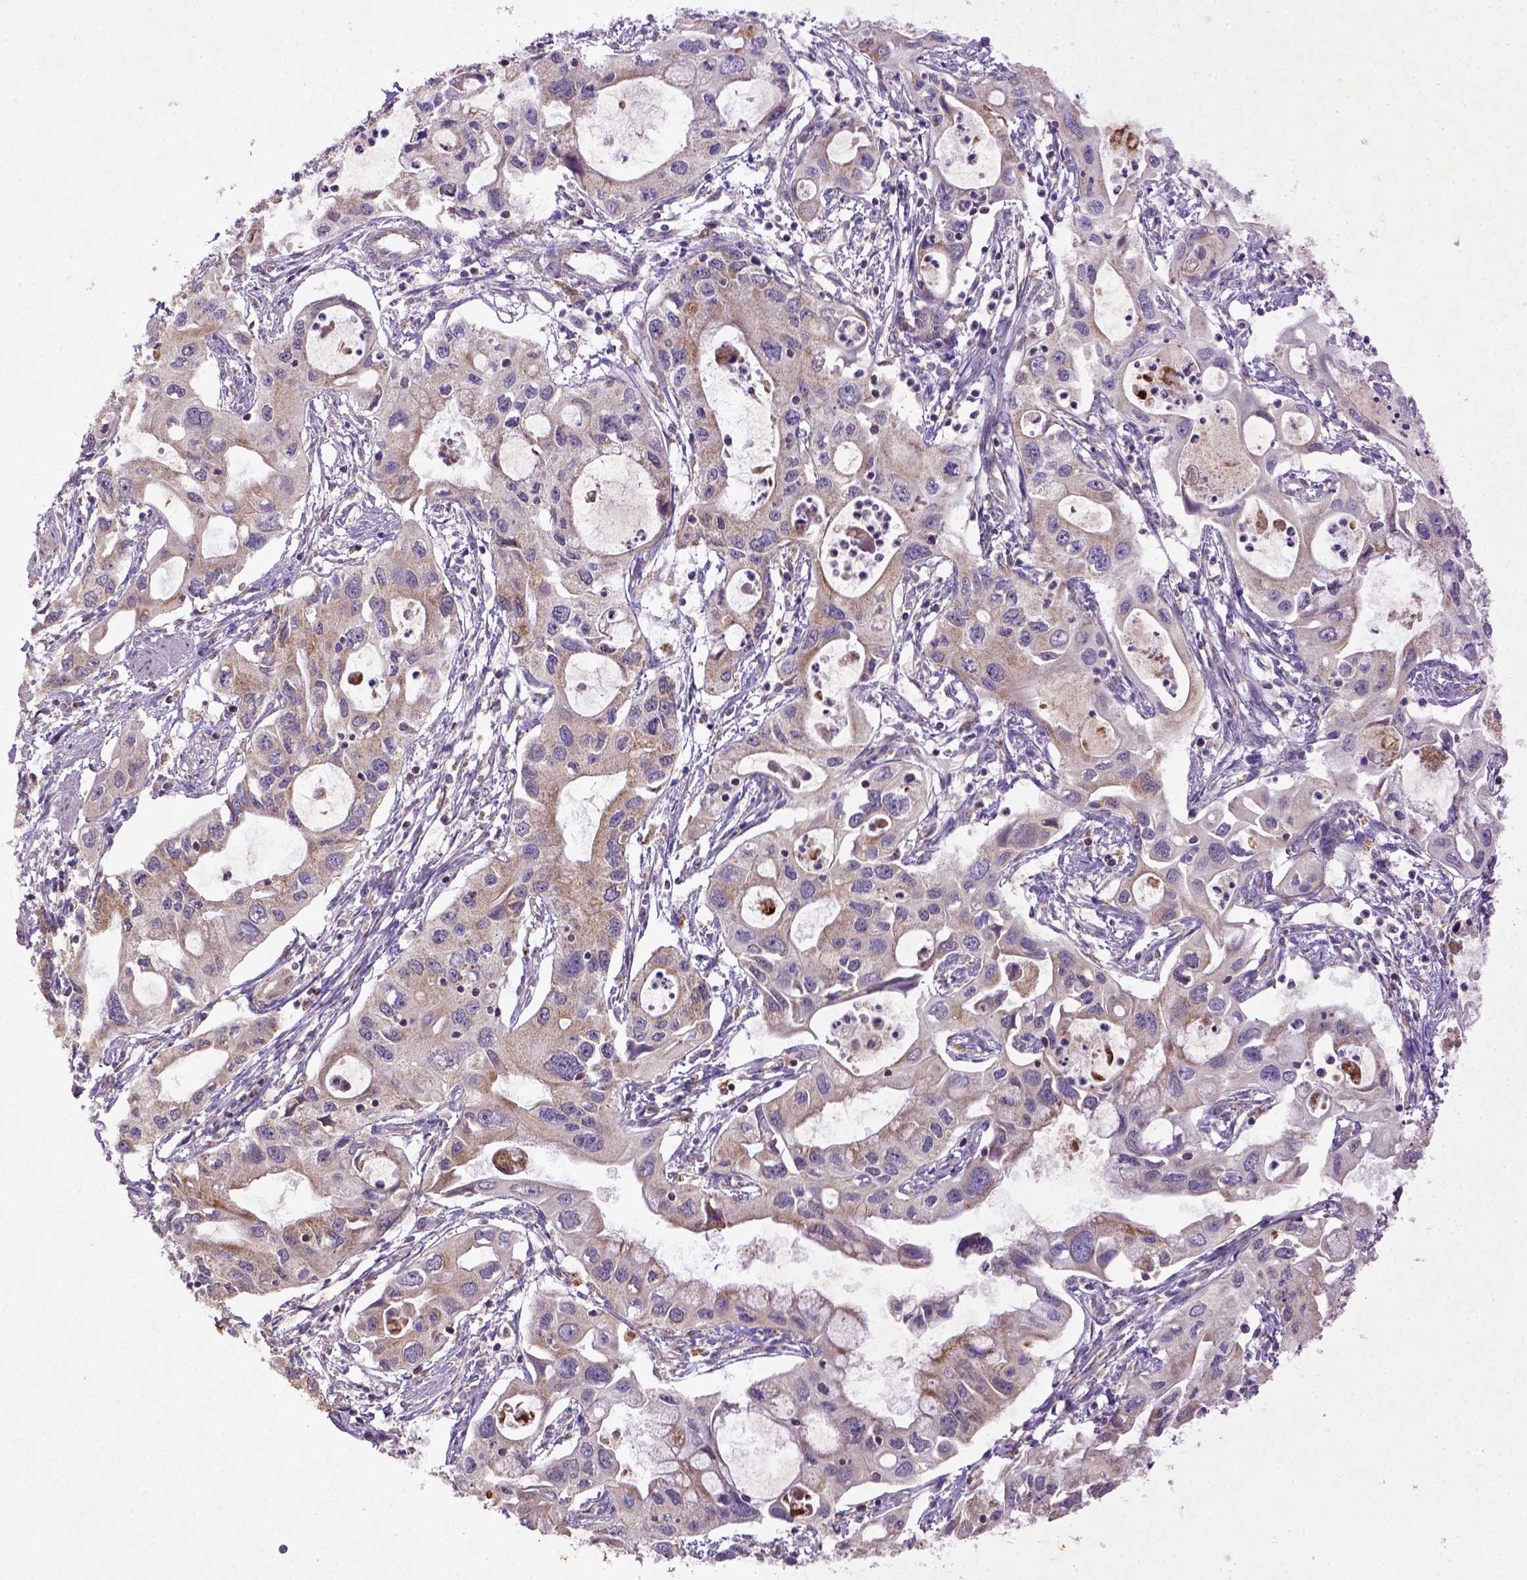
{"staining": {"intensity": "weak", "quantity": "25%-75%", "location": "cytoplasmic/membranous"}, "tissue": "pancreatic cancer", "cell_type": "Tumor cells", "image_type": "cancer", "snomed": [{"axis": "morphology", "description": "Adenocarcinoma, NOS"}, {"axis": "topography", "description": "Pancreas"}], "caption": "Immunohistochemistry (IHC) histopathology image of human adenocarcinoma (pancreatic) stained for a protein (brown), which demonstrates low levels of weak cytoplasmic/membranous expression in approximately 25%-75% of tumor cells.", "gene": "MT-CO1", "patient": {"sex": "male", "age": 60}}